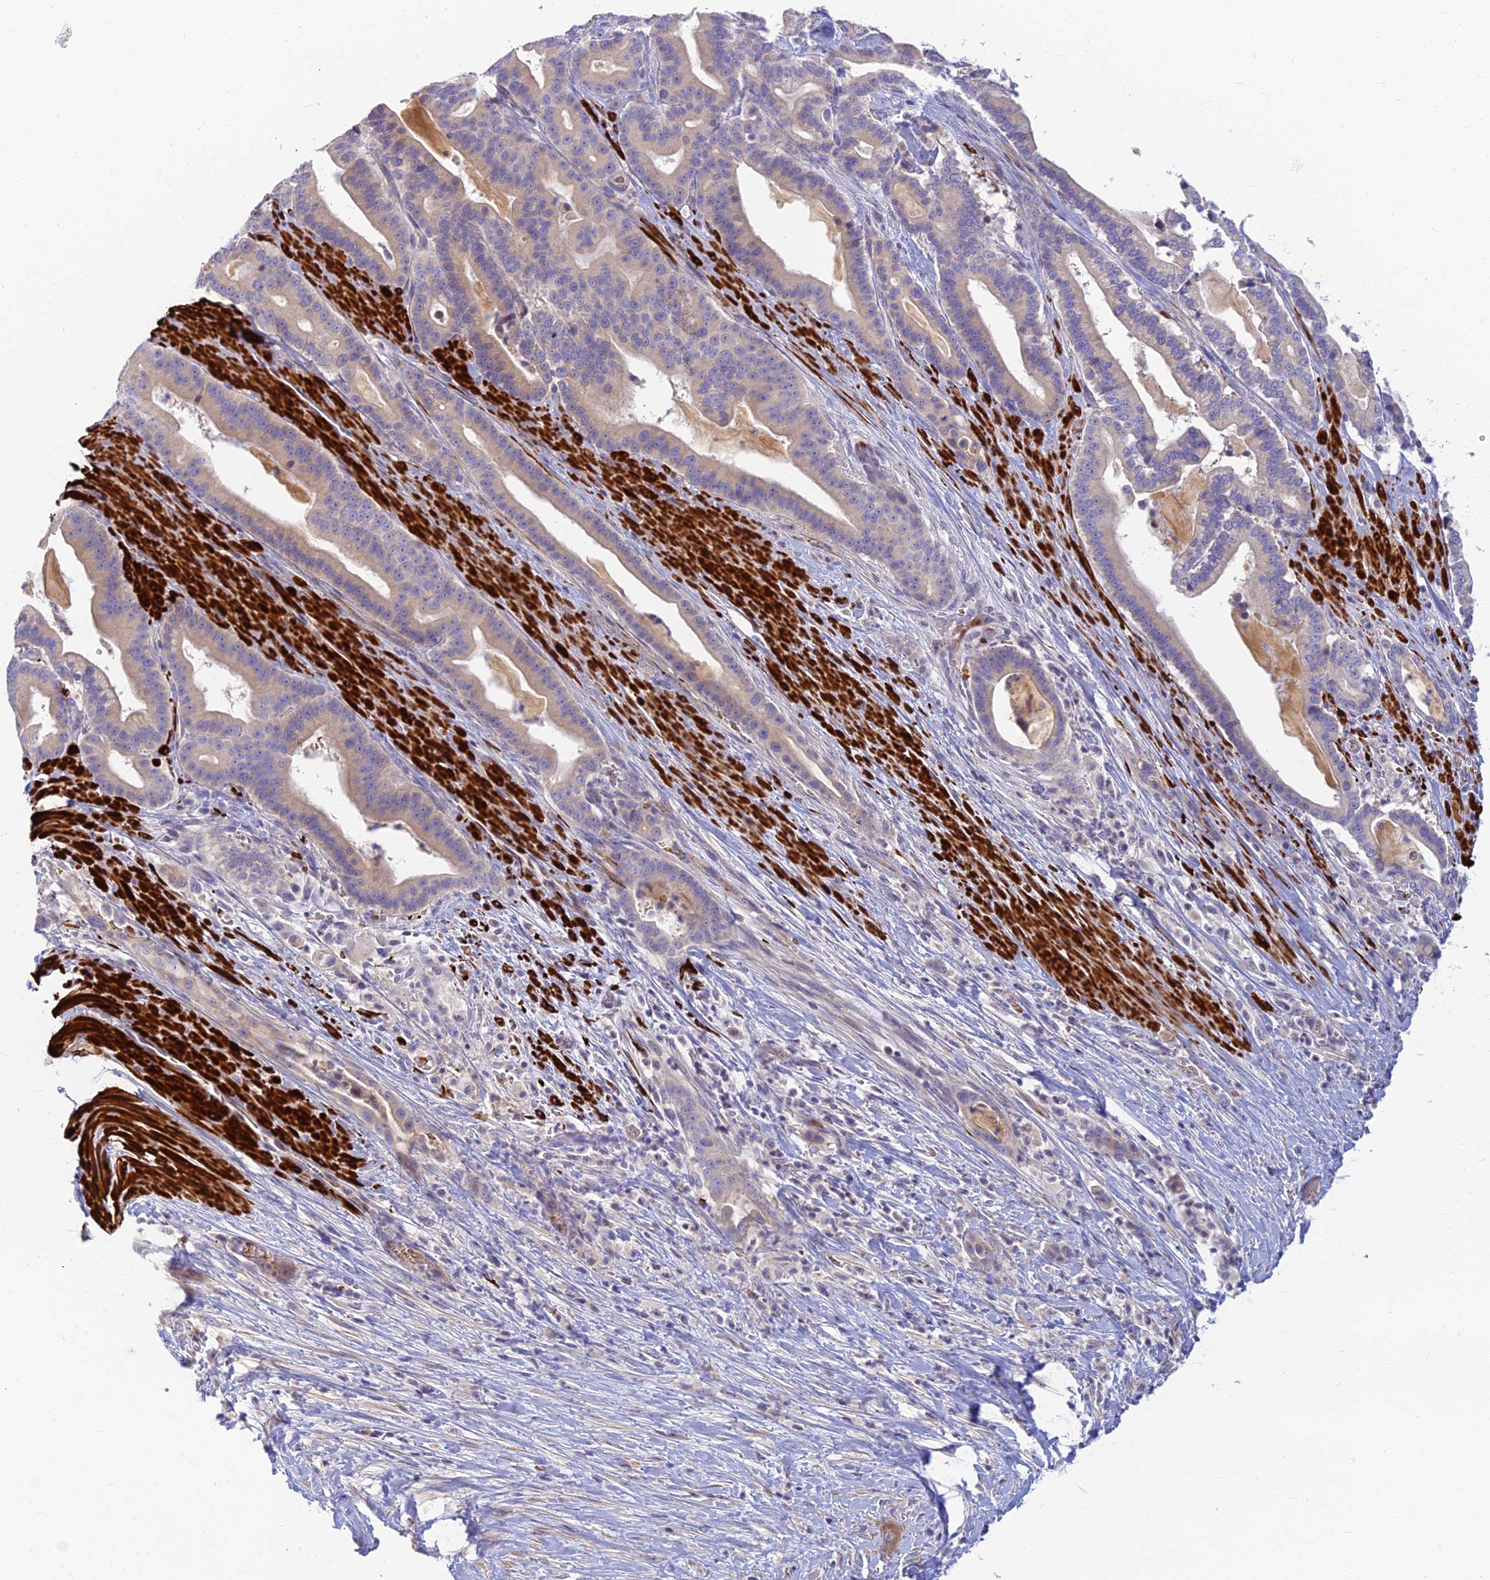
{"staining": {"intensity": "negative", "quantity": "none", "location": "none"}, "tissue": "pancreatic cancer", "cell_type": "Tumor cells", "image_type": "cancer", "snomed": [{"axis": "morphology", "description": "Adenocarcinoma, NOS"}, {"axis": "topography", "description": "Pancreas"}], "caption": "This photomicrograph is of pancreatic cancer (adenocarcinoma) stained with IHC to label a protein in brown with the nuclei are counter-stained blue. There is no positivity in tumor cells.", "gene": "CLIP4", "patient": {"sex": "male", "age": 63}}